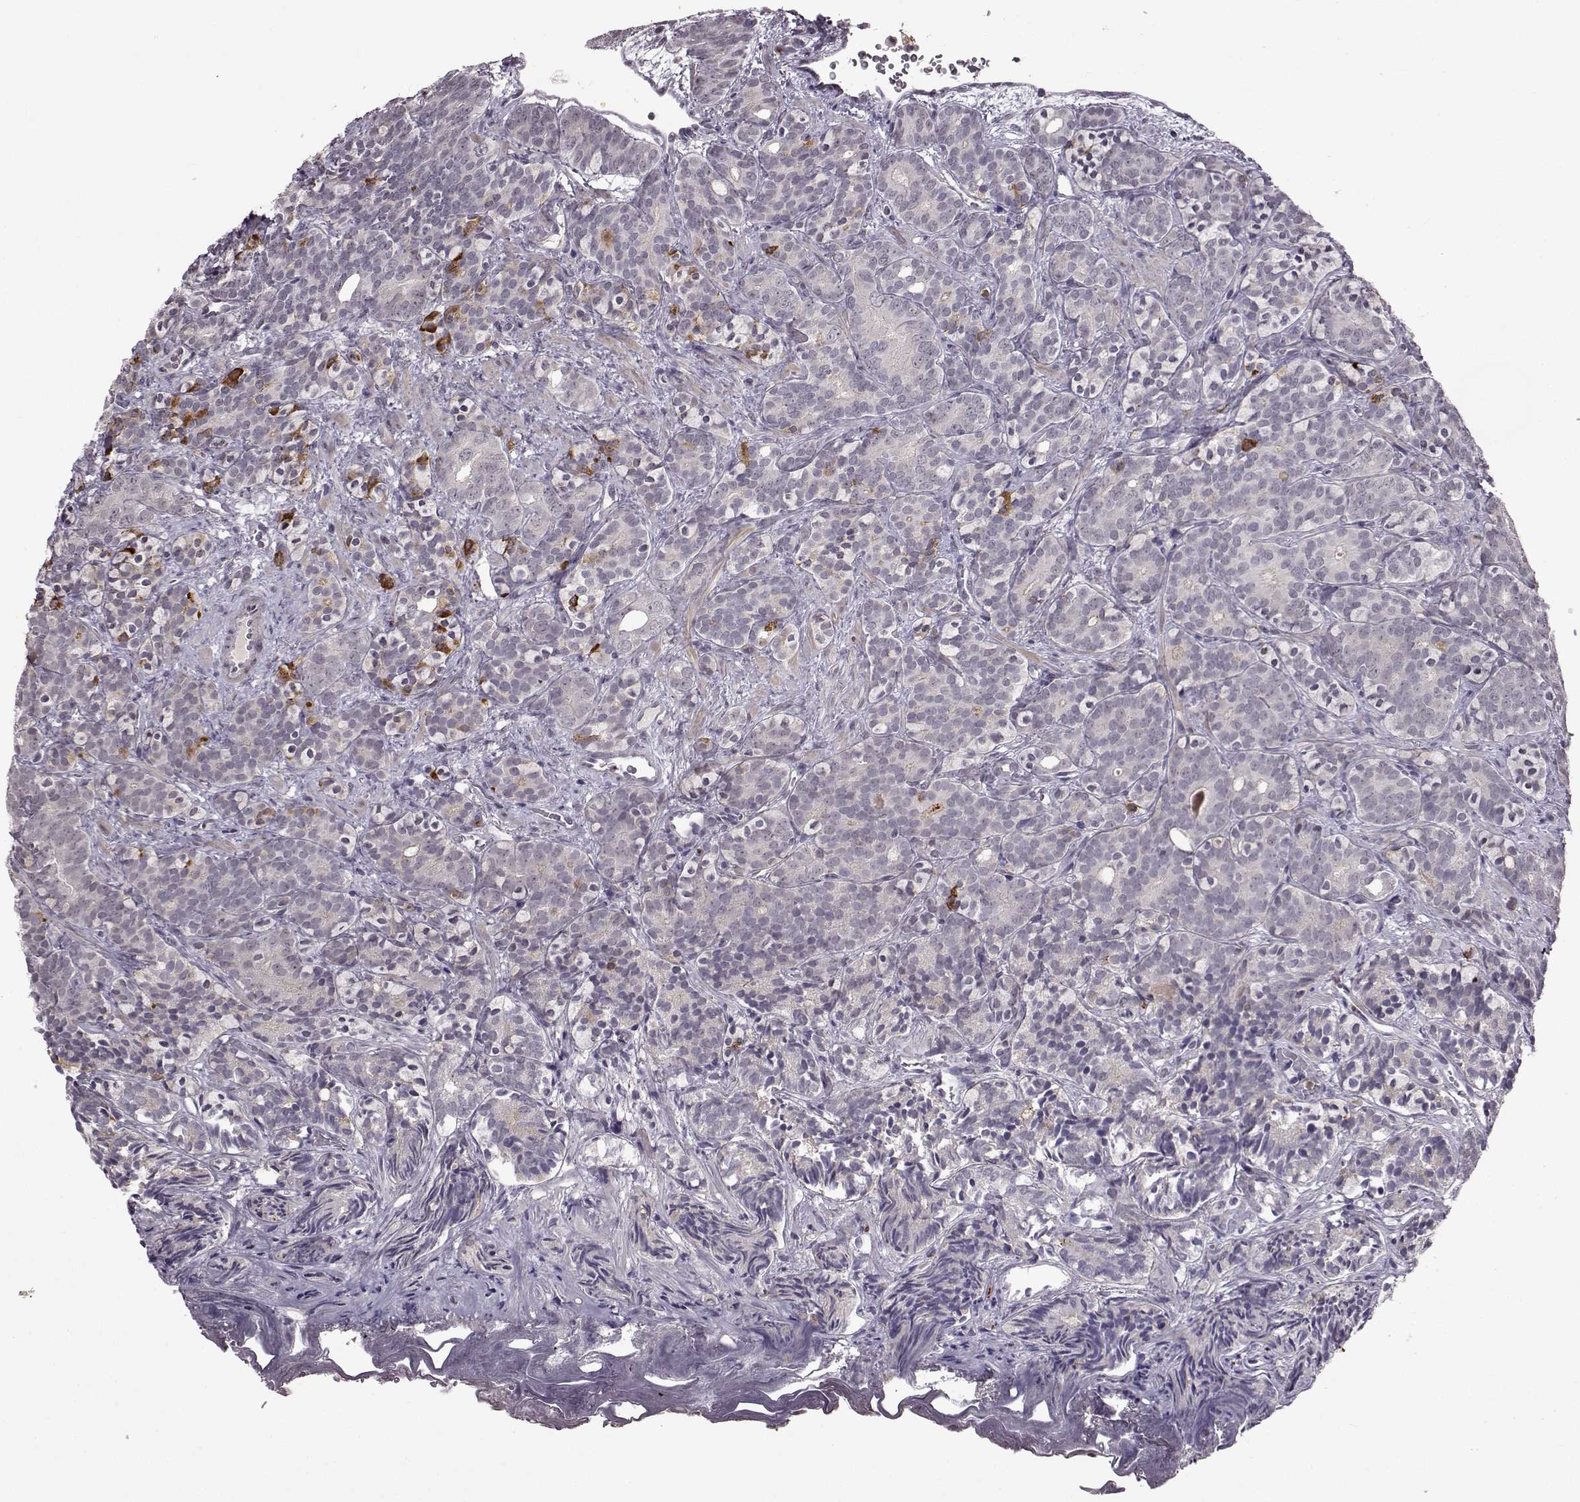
{"staining": {"intensity": "negative", "quantity": "none", "location": "none"}, "tissue": "prostate cancer", "cell_type": "Tumor cells", "image_type": "cancer", "snomed": [{"axis": "morphology", "description": "Adenocarcinoma, High grade"}, {"axis": "topography", "description": "Prostate"}], "caption": "Immunohistochemistry (IHC) image of neoplastic tissue: prostate cancer stained with DAB (3,3'-diaminobenzidine) exhibits no significant protein staining in tumor cells.", "gene": "SLC28A2", "patient": {"sex": "male", "age": 84}}